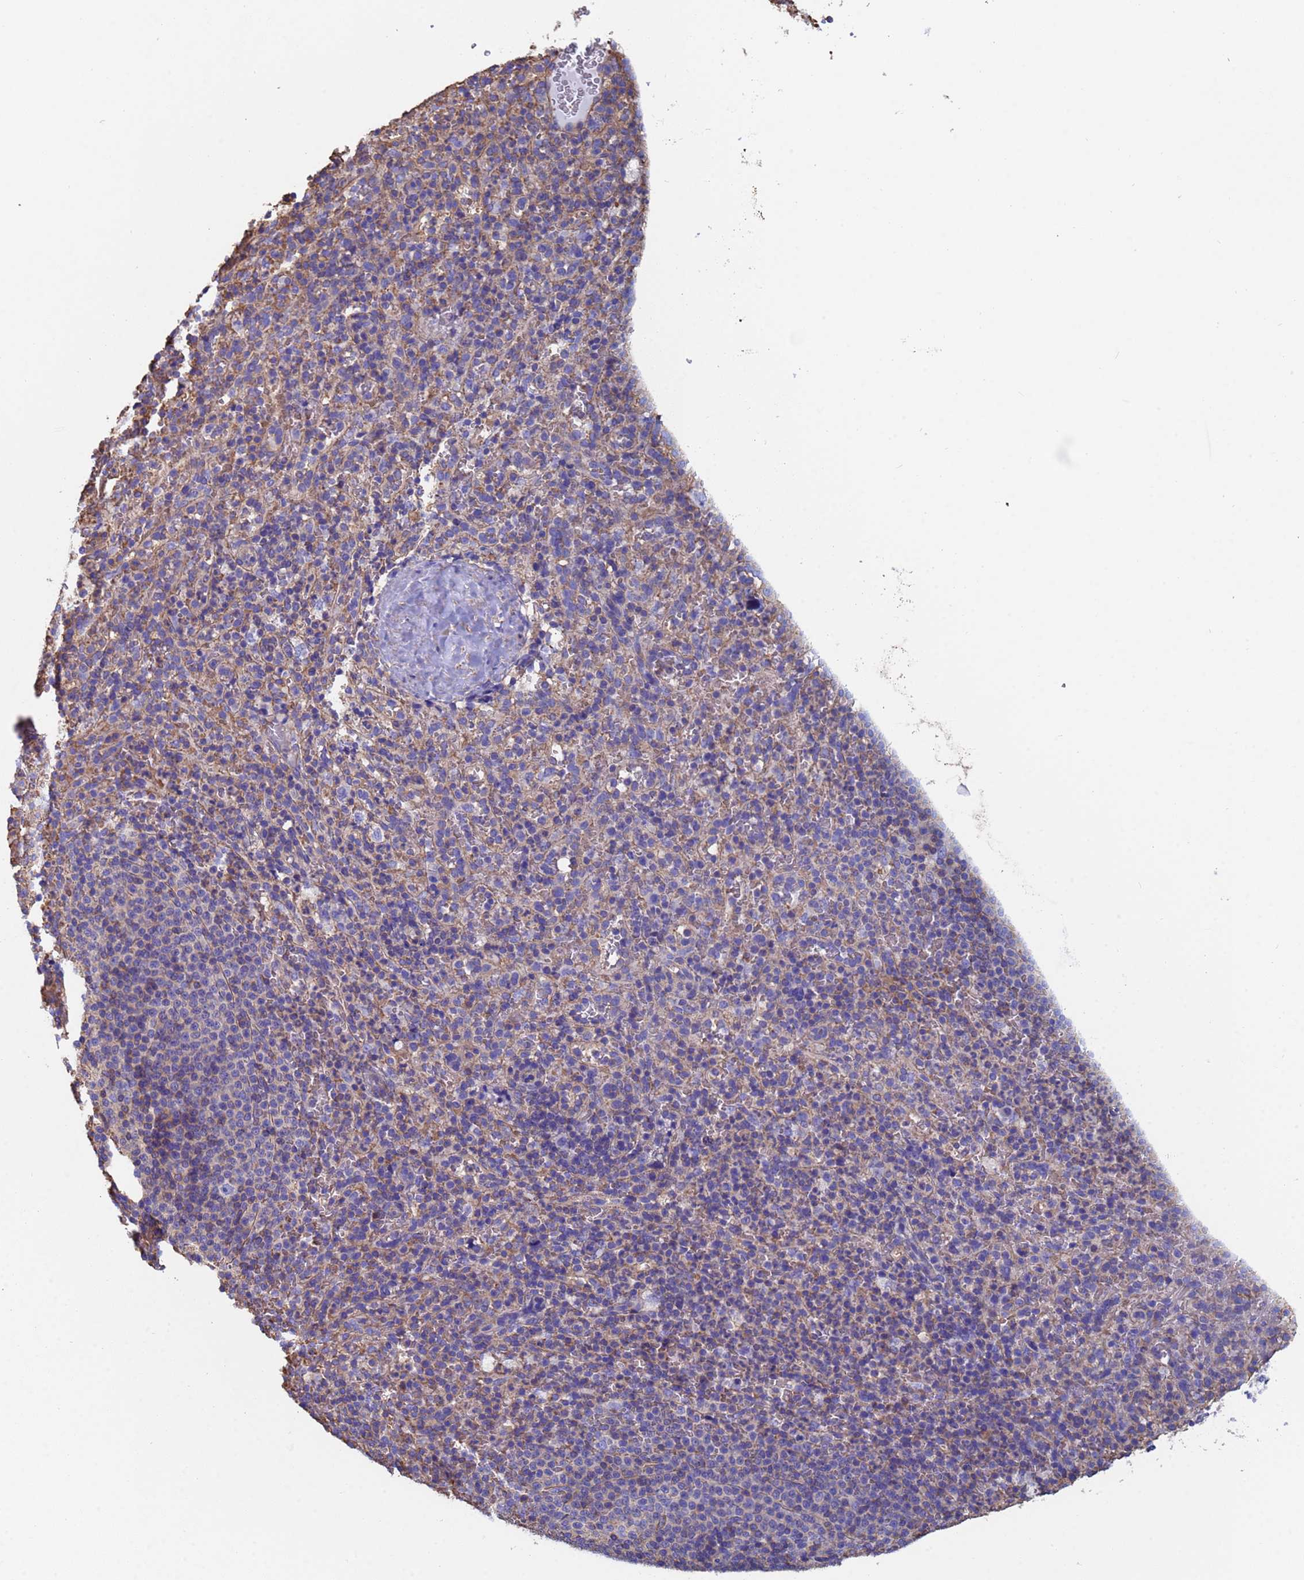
{"staining": {"intensity": "negative", "quantity": "none", "location": "none"}, "tissue": "spleen", "cell_type": "Cells in red pulp", "image_type": "normal", "snomed": [{"axis": "morphology", "description": "Normal tissue, NOS"}, {"axis": "topography", "description": "Spleen"}], "caption": "Immunohistochemistry (IHC) micrograph of benign spleen: spleen stained with DAB reveals no significant protein staining in cells in red pulp.", "gene": "MYL12A", "patient": {"sex": "female", "age": 21}}